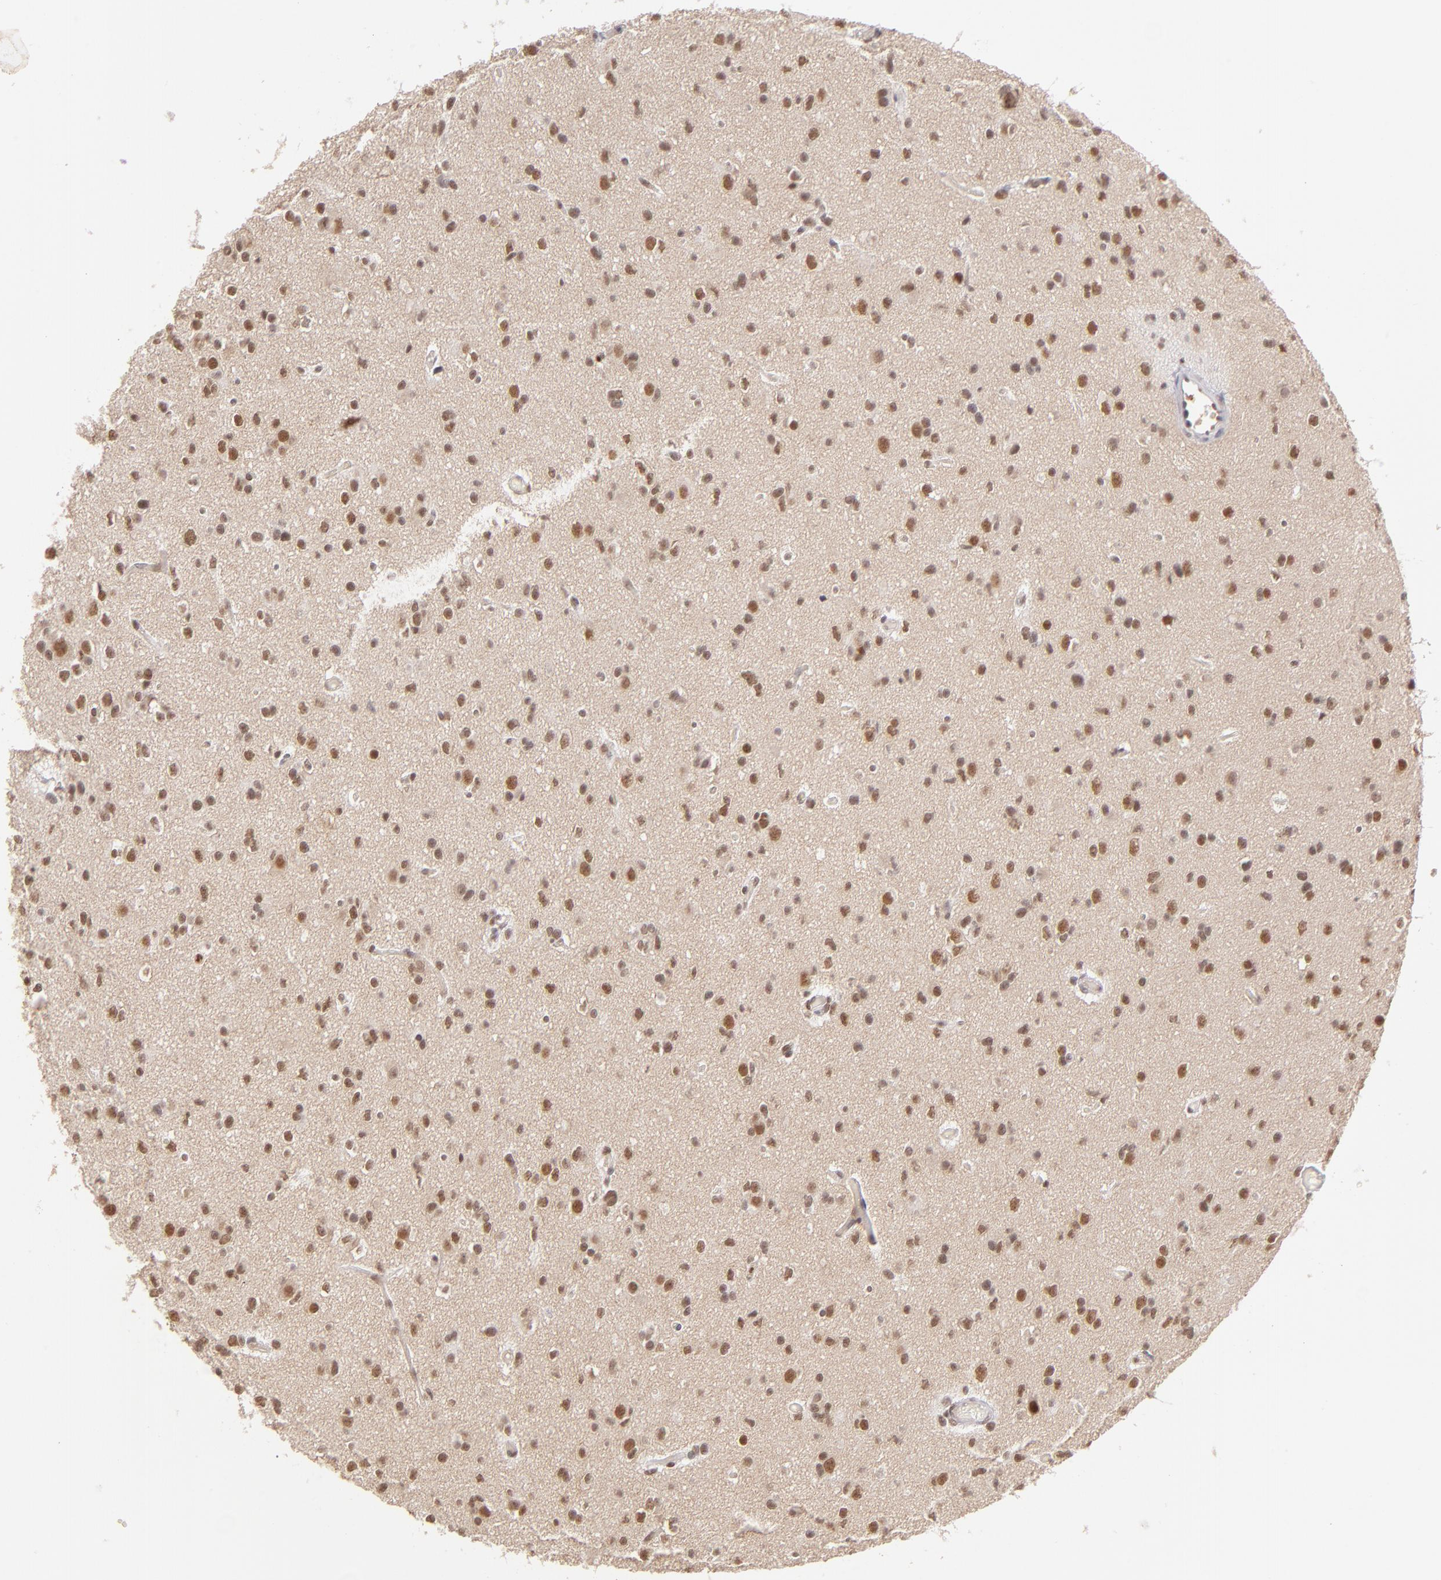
{"staining": {"intensity": "moderate", "quantity": ">75%", "location": "nuclear"}, "tissue": "glioma", "cell_type": "Tumor cells", "image_type": "cancer", "snomed": [{"axis": "morphology", "description": "Glioma, malignant, Low grade"}, {"axis": "topography", "description": "Brain"}], "caption": "The histopathology image displays immunohistochemical staining of malignant glioma (low-grade). There is moderate nuclear staining is seen in about >75% of tumor cells.", "gene": "NFE2", "patient": {"sex": "male", "age": 42}}